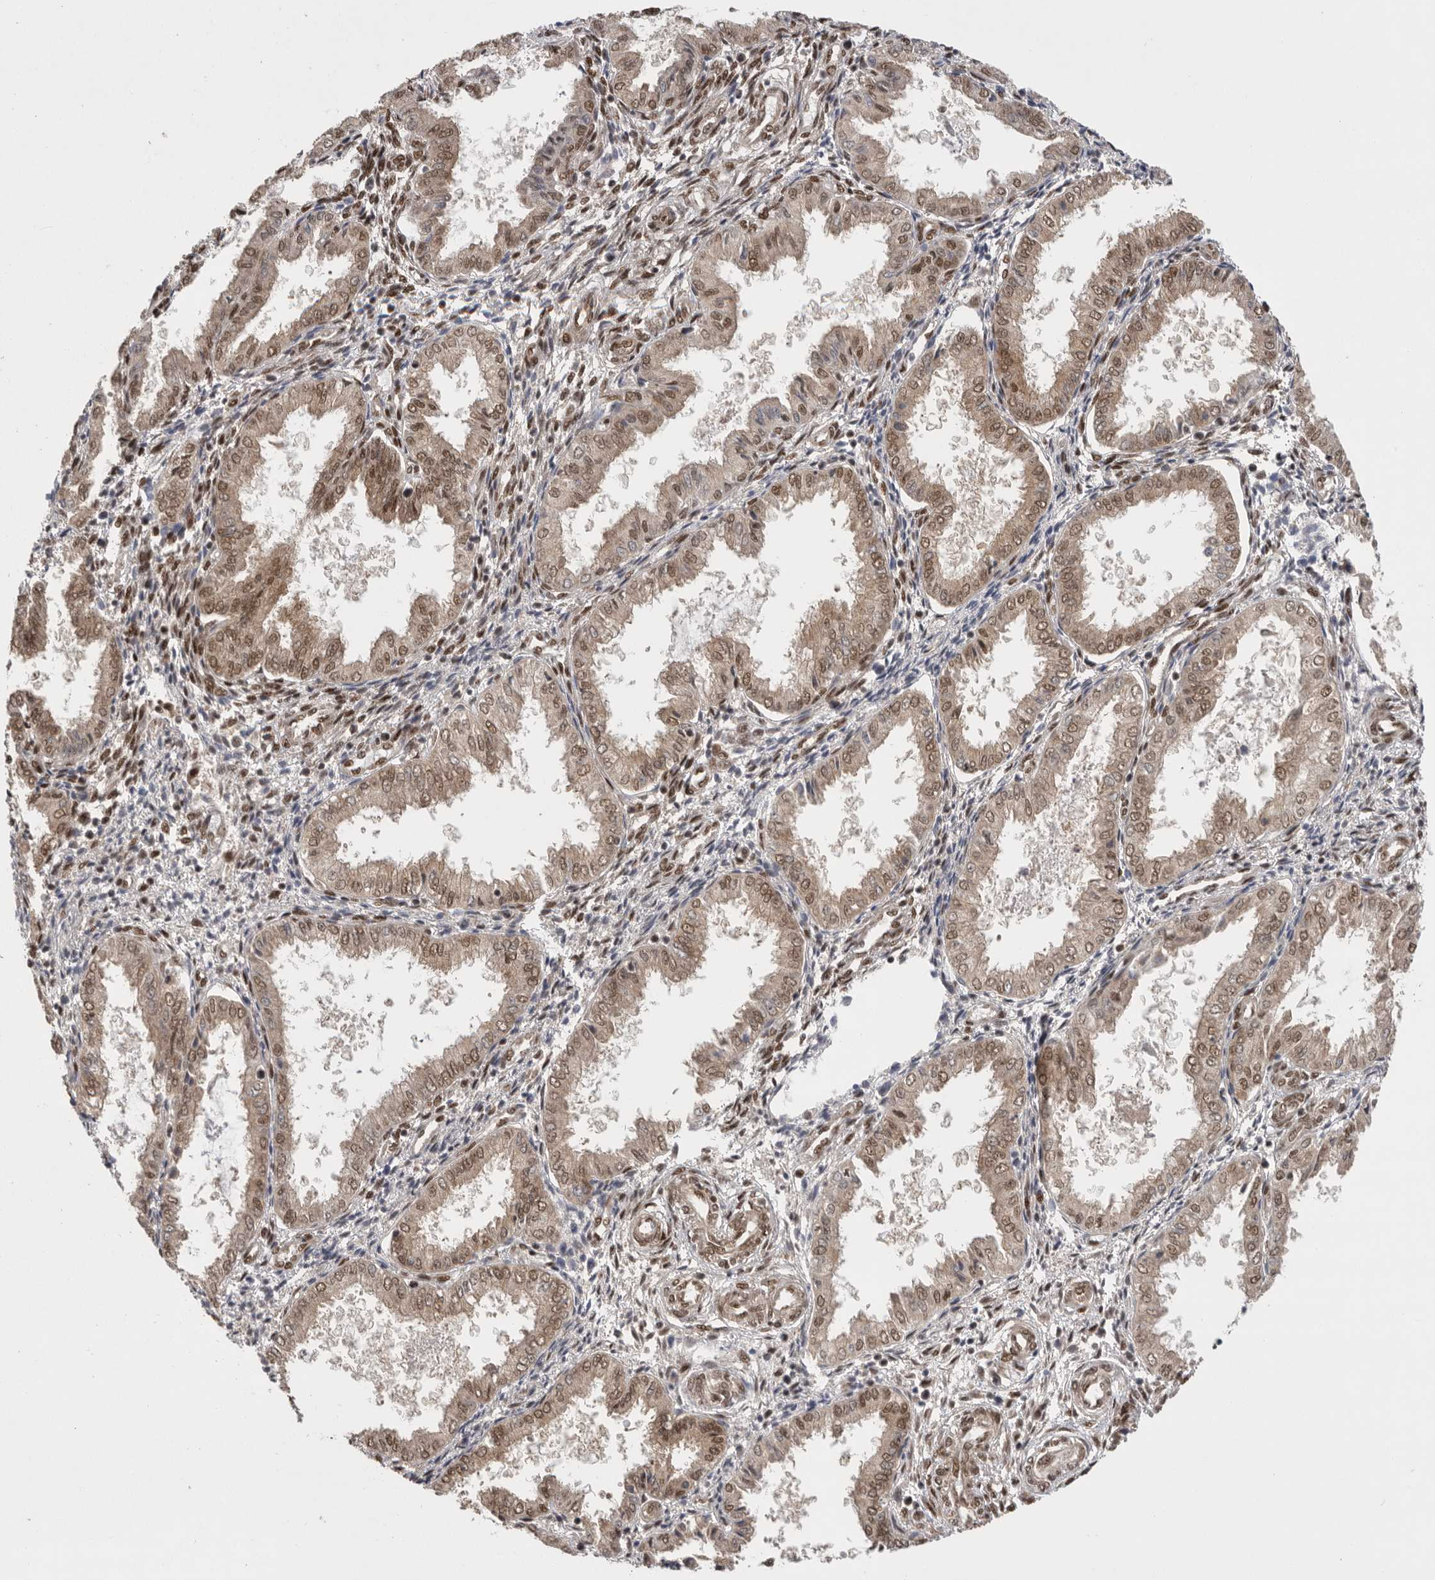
{"staining": {"intensity": "moderate", "quantity": ">75%", "location": "cytoplasmic/membranous,nuclear"}, "tissue": "endometrium", "cell_type": "Cells in endometrial stroma", "image_type": "normal", "snomed": [{"axis": "morphology", "description": "Normal tissue, NOS"}, {"axis": "topography", "description": "Endometrium"}], "caption": "Normal endometrium exhibits moderate cytoplasmic/membranous,nuclear expression in approximately >75% of cells in endometrial stroma.", "gene": "VPS50", "patient": {"sex": "female", "age": 33}}